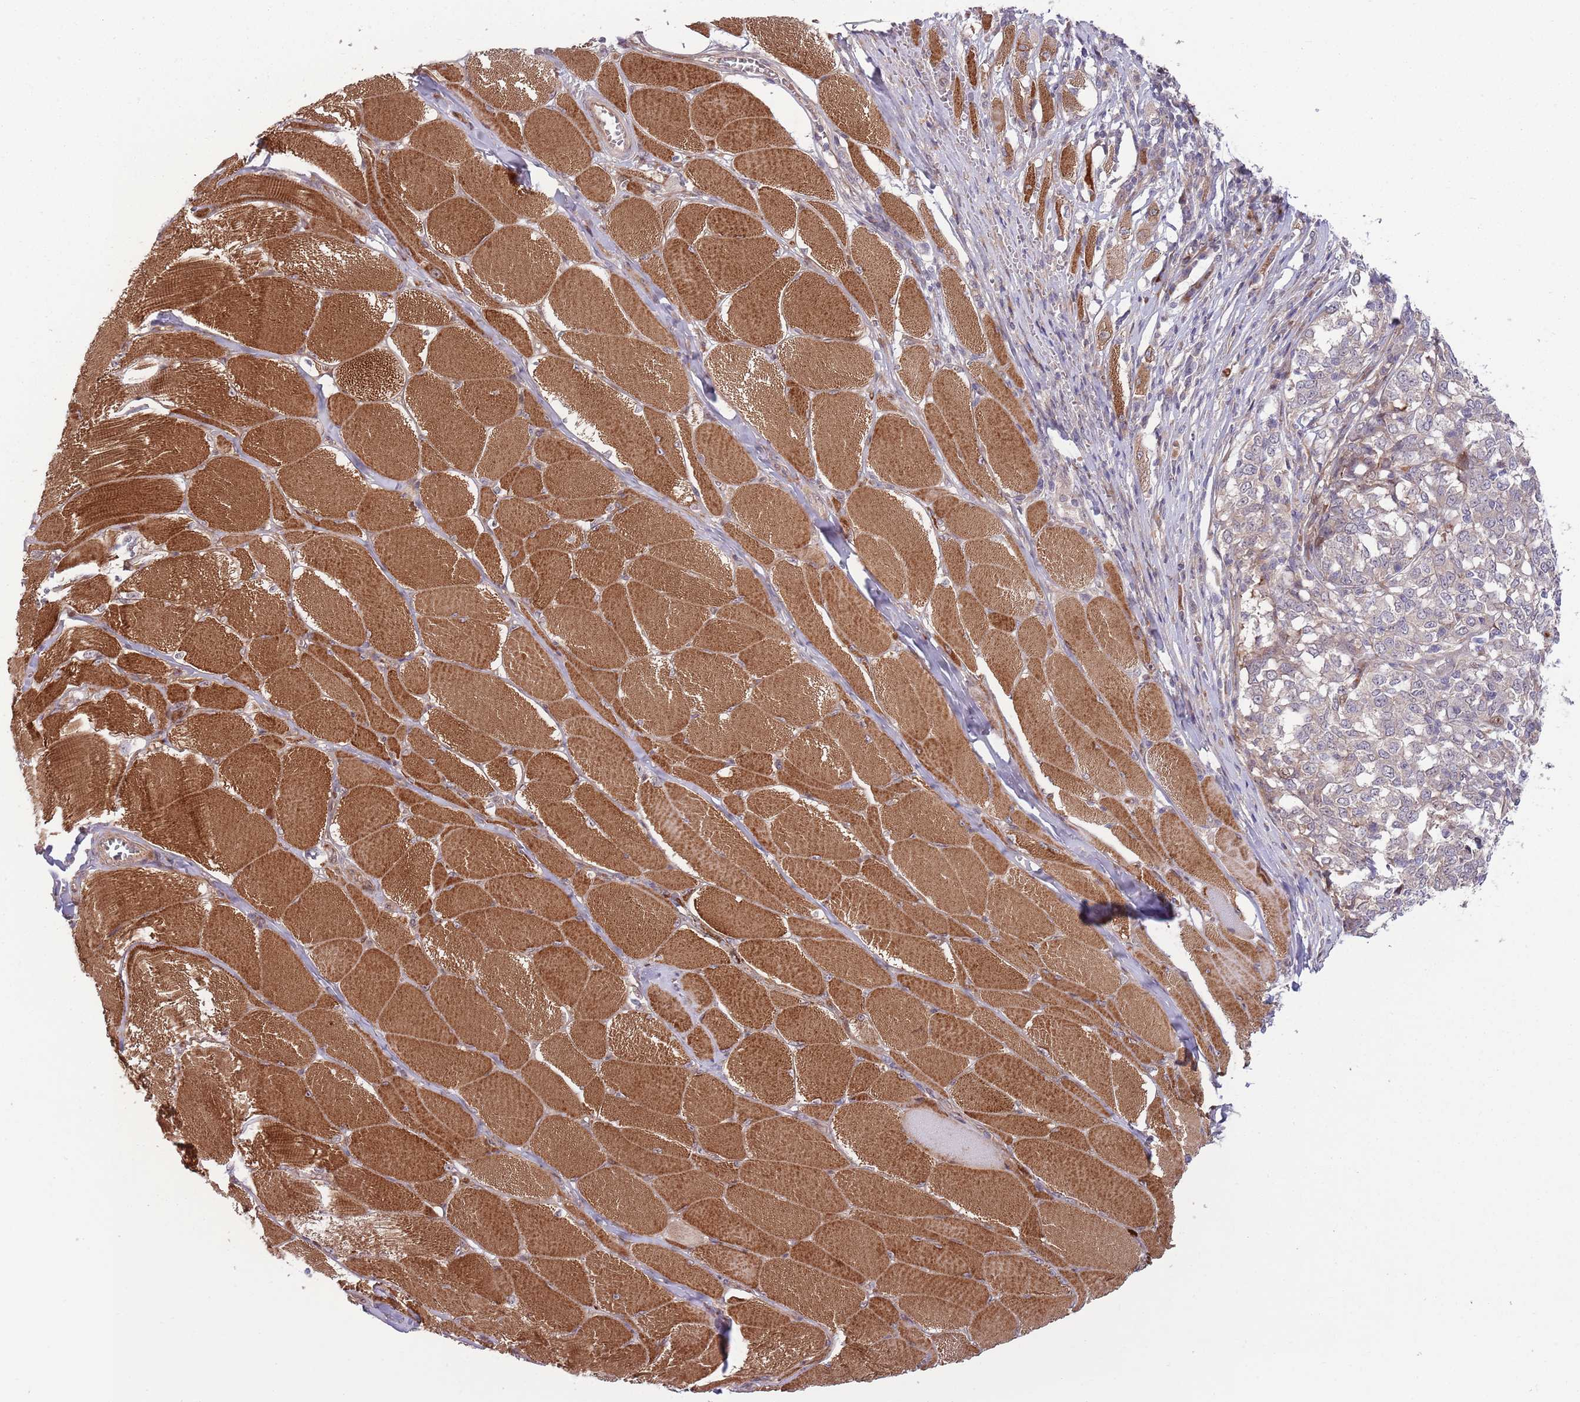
{"staining": {"intensity": "weak", "quantity": "<25%", "location": "cytoplasmic/membranous"}, "tissue": "melanoma", "cell_type": "Tumor cells", "image_type": "cancer", "snomed": [{"axis": "morphology", "description": "Malignant melanoma, NOS"}, {"axis": "topography", "description": "Skin"}], "caption": "Immunohistochemistry (IHC) histopathology image of neoplastic tissue: malignant melanoma stained with DAB displays no significant protein expression in tumor cells.", "gene": "NT5DC4", "patient": {"sex": "female", "age": 72}}